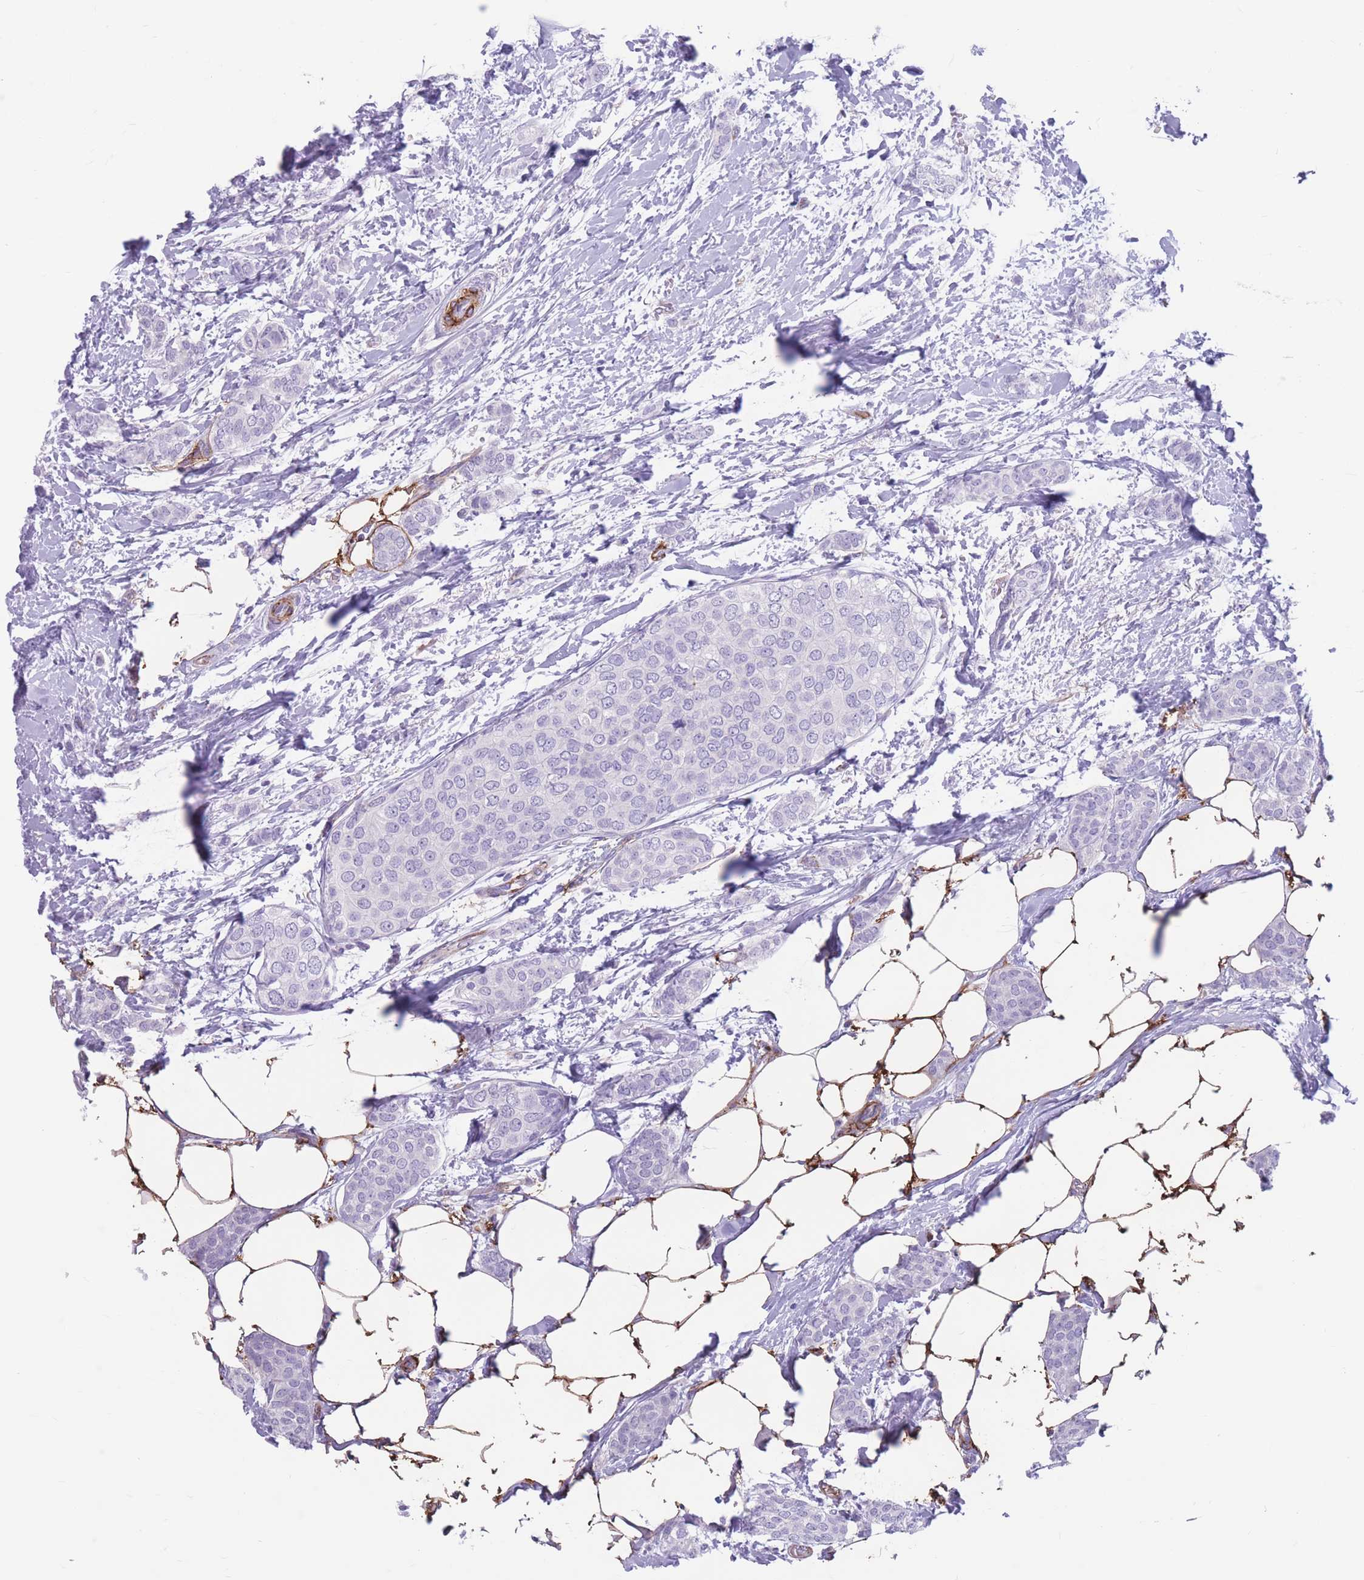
{"staining": {"intensity": "negative", "quantity": "none", "location": "none"}, "tissue": "breast cancer", "cell_type": "Tumor cells", "image_type": "cancer", "snomed": [{"axis": "morphology", "description": "Duct carcinoma"}, {"axis": "topography", "description": "Breast"}], "caption": "Immunohistochemistry of human infiltrating ductal carcinoma (breast) reveals no staining in tumor cells.", "gene": "DPYD", "patient": {"sex": "female", "age": 72}}